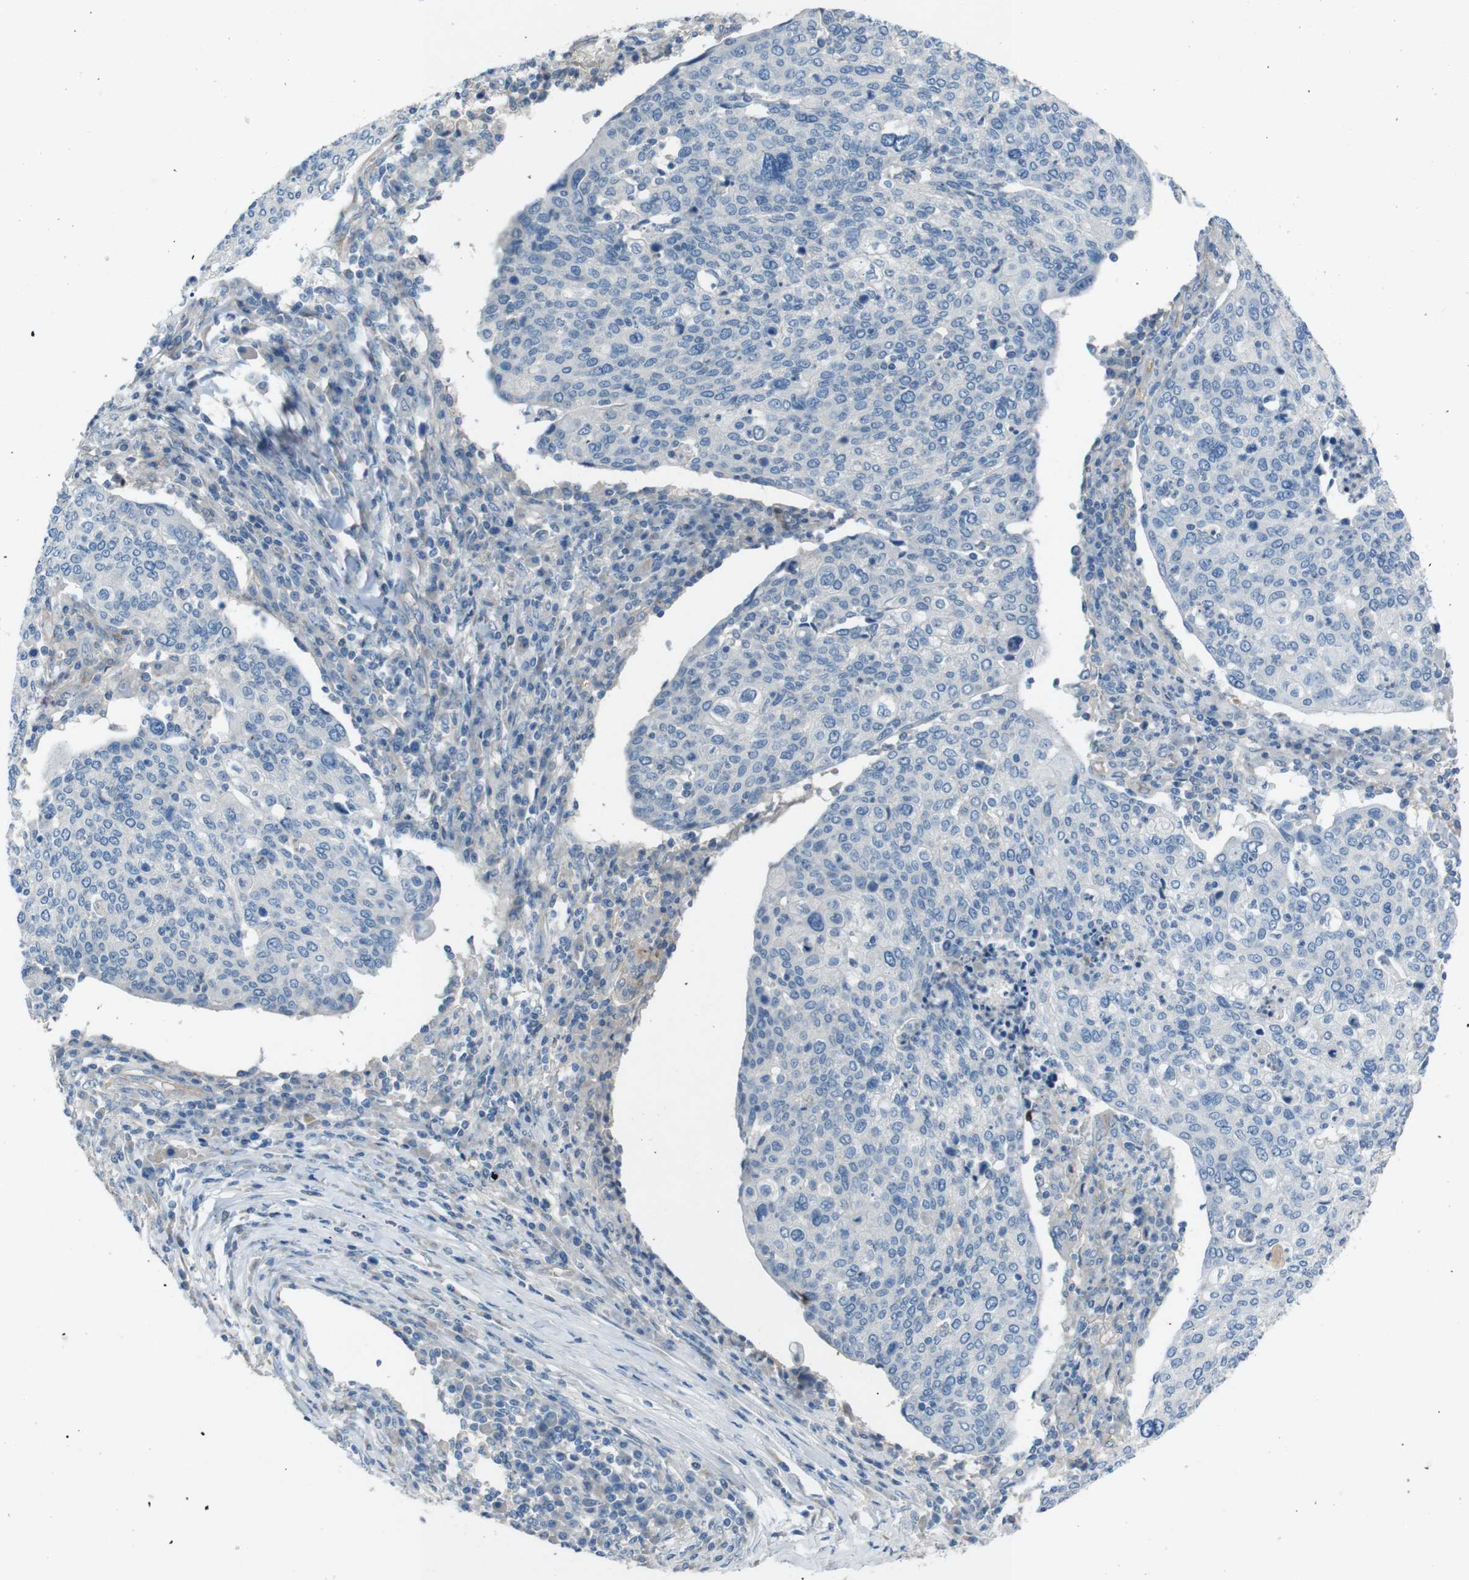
{"staining": {"intensity": "negative", "quantity": "none", "location": "none"}, "tissue": "cervical cancer", "cell_type": "Tumor cells", "image_type": "cancer", "snomed": [{"axis": "morphology", "description": "Squamous cell carcinoma, NOS"}, {"axis": "topography", "description": "Cervix"}], "caption": "Cervical squamous cell carcinoma was stained to show a protein in brown. There is no significant staining in tumor cells.", "gene": "PVR", "patient": {"sex": "female", "age": 40}}